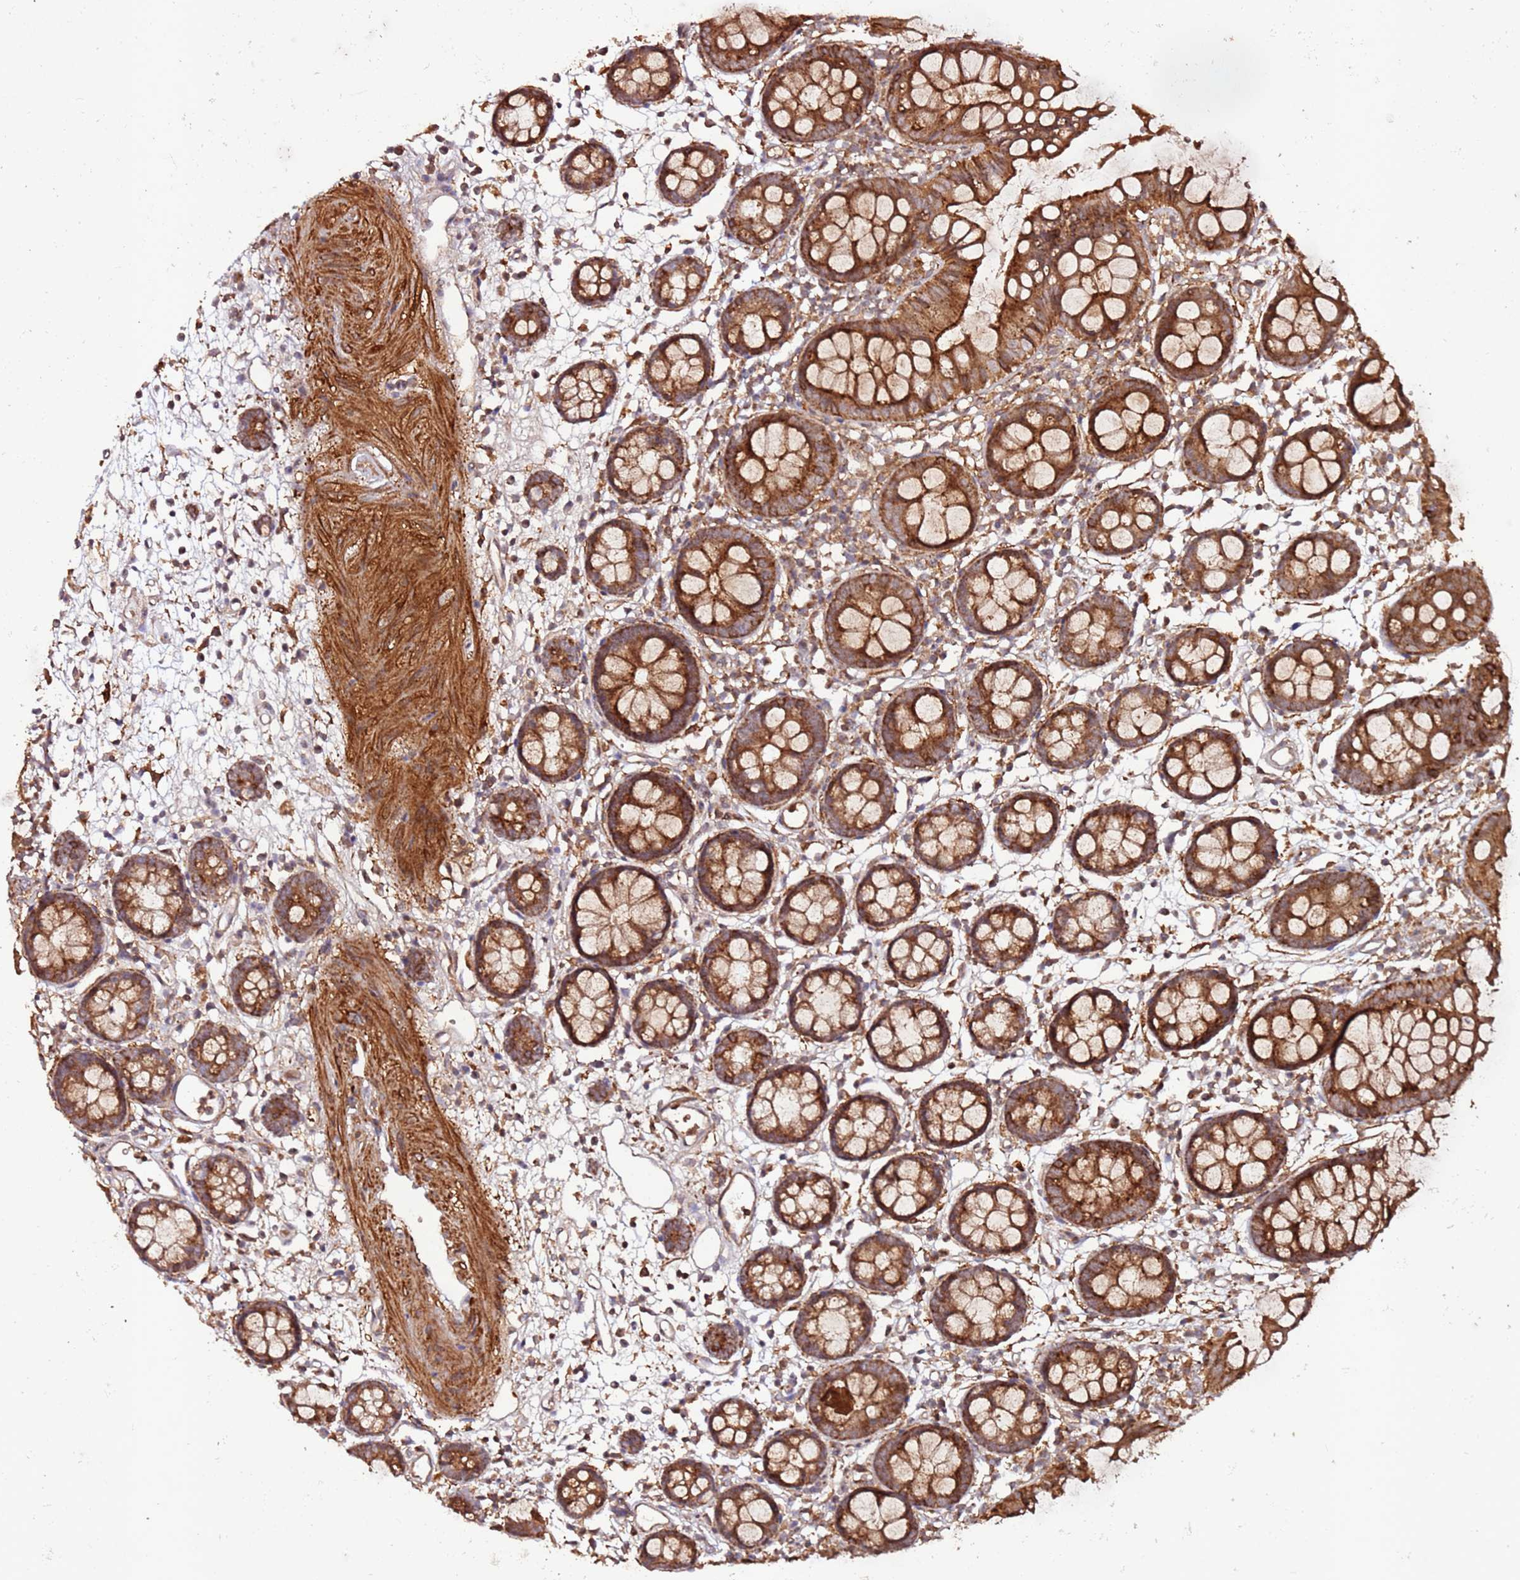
{"staining": {"intensity": "strong", "quantity": ">75%", "location": "cytoplasmic/membranous"}, "tissue": "colon", "cell_type": "Endothelial cells", "image_type": "normal", "snomed": [{"axis": "morphology", "description": "Normal tissue, NOS"}, {"axis": "topography", "description": "Colon"}], "caption": "Benign colon was stained to show a protein in brown. There is high levels of strong cytoplasmic/membranous expression in approximately >75% of endothelial cells. Nuclei are stained in blue.", "gene": "FAM186A", "patient": {"sex": "female", "age": 84}}